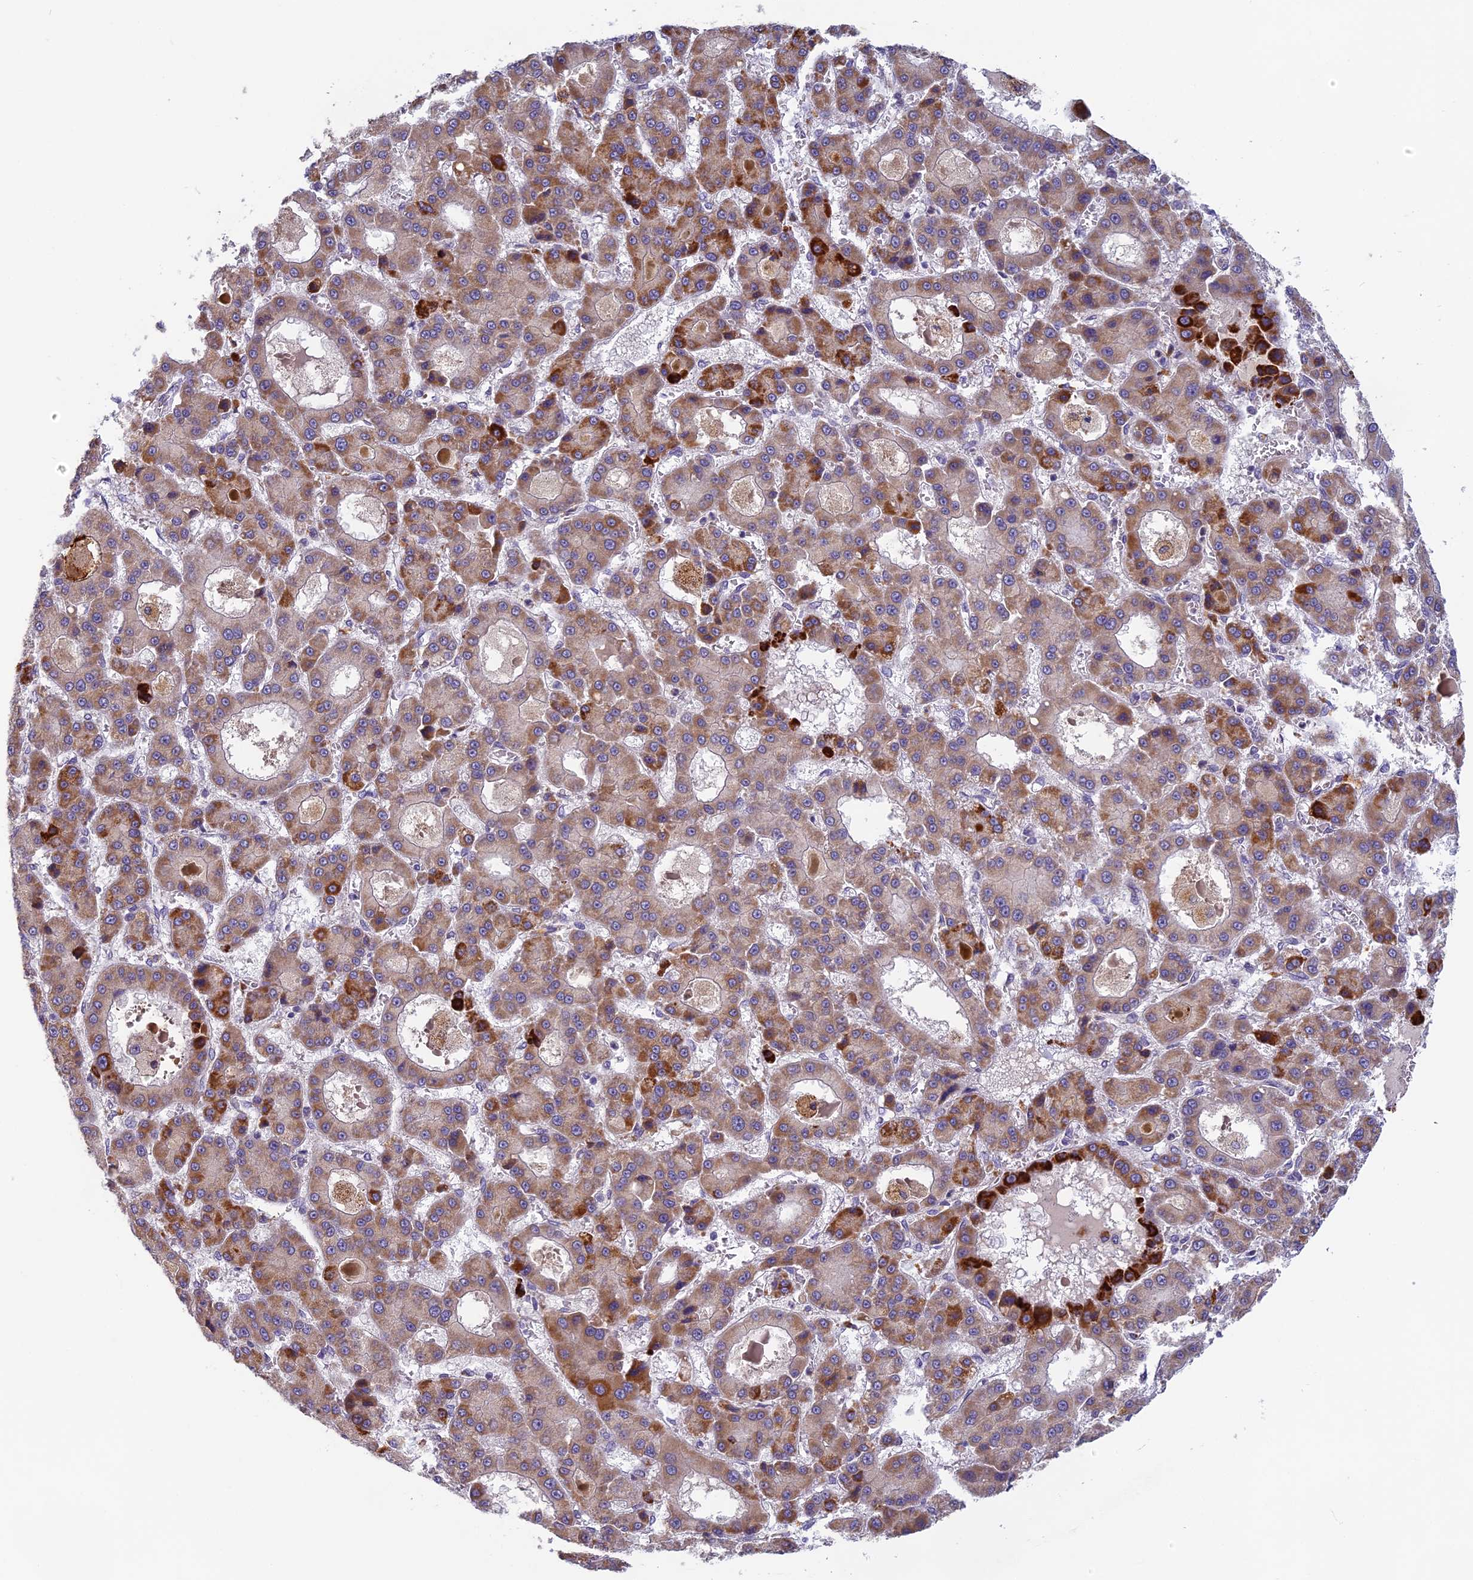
{"staining": {"intensity": "strong", "quantity": "<25%", "location": "cytoplasmic/membranous"}, "tissue": "liver cancer", "cell_type": "Tumor cells", "image_type": "cancer", "snomed": [{"axis": "morphology", "description": "Carcinoma, Hepatocellular, NOS"}, {"axis": "topography", "description": "Liver"}], "caption": "DAB immunohistochemical staining of human liver cancer exhibits strong cytoplasmic/membranous protein positivity in approximately <25% of tumor cells. (brown staining indicates protein expression, while blue staining denotes nuclei).", "gene": "SEMA7A", "patient": {"sex": "male", "age": 70}}